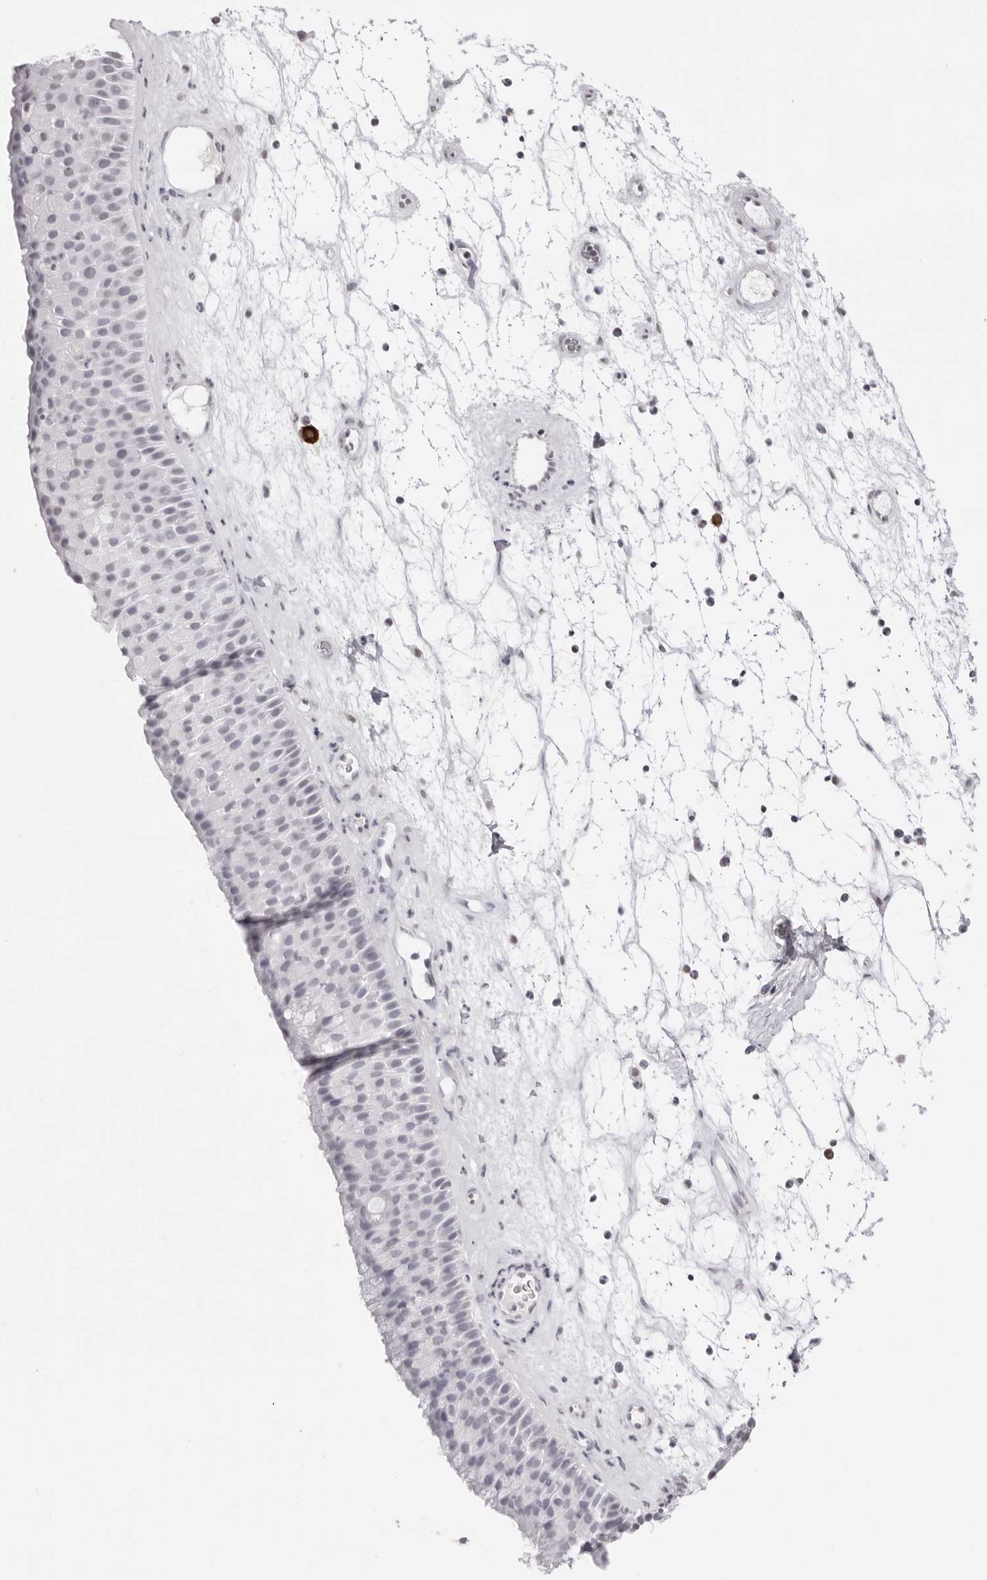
{"staining": {"intensity": "negative", "quantity": "none", "location": "none"}, "tissue": "nasopharynx", "cell_type": "Respiratory epithelial cells", "image_type": "normal", "snomed": [{"axis": "morphology", "description": "Normal tissue, NOS"}, {"axis": "topography", "description": "Nasopharynx"}], "caption": "Immunohistochemistry (IHC) micrograph of unremarkable nasopharynx stained for a protein (brown), which displays no staining in respiratory epithelial cells.", "gene": "CST5", "patient": {"sex": "male", "age": 64}}